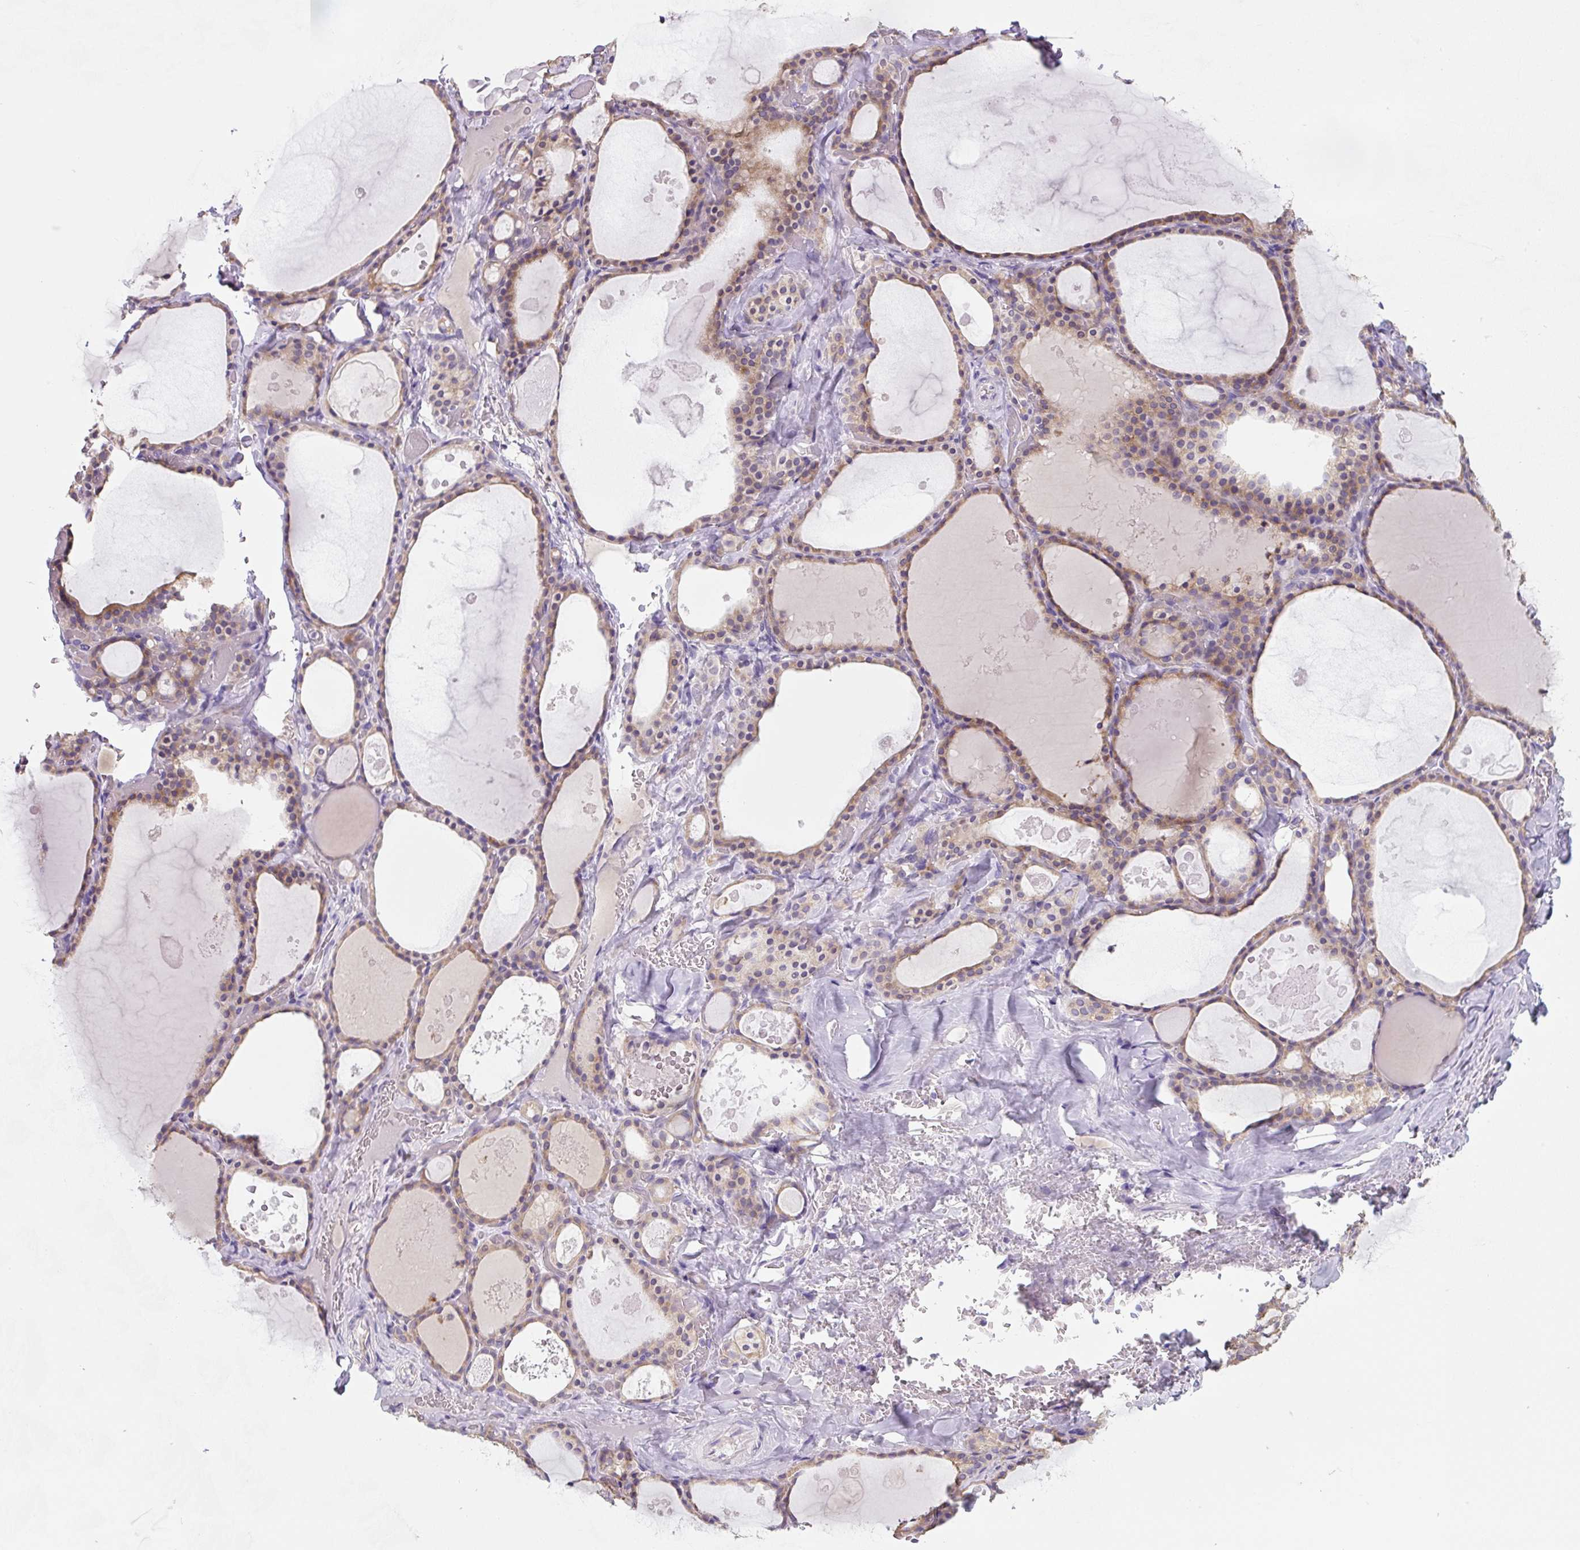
{"staining": {"intensity": "moderate", "quantity": ">75%", "location": "cytoplasmic/membranous"}, "tissue": "thyroid gland", "cell_type": "Glandular cells", "image_type": "normal", "snomed": [{"axis": "morphology", "description": "Normal tissue, NOS"}, {"axis": "topography", "description": "Thyroid gland"}], "caption": "Immunohistochemistry micrograph of normal human thyroid gland stained for a protein (brown), which displays medium levels of moderate cytoplasmic/membranous staining in approximately >75% of glandular cells.", "gene": "FZD5", "patient": {"sex": "male", "age": 56}}